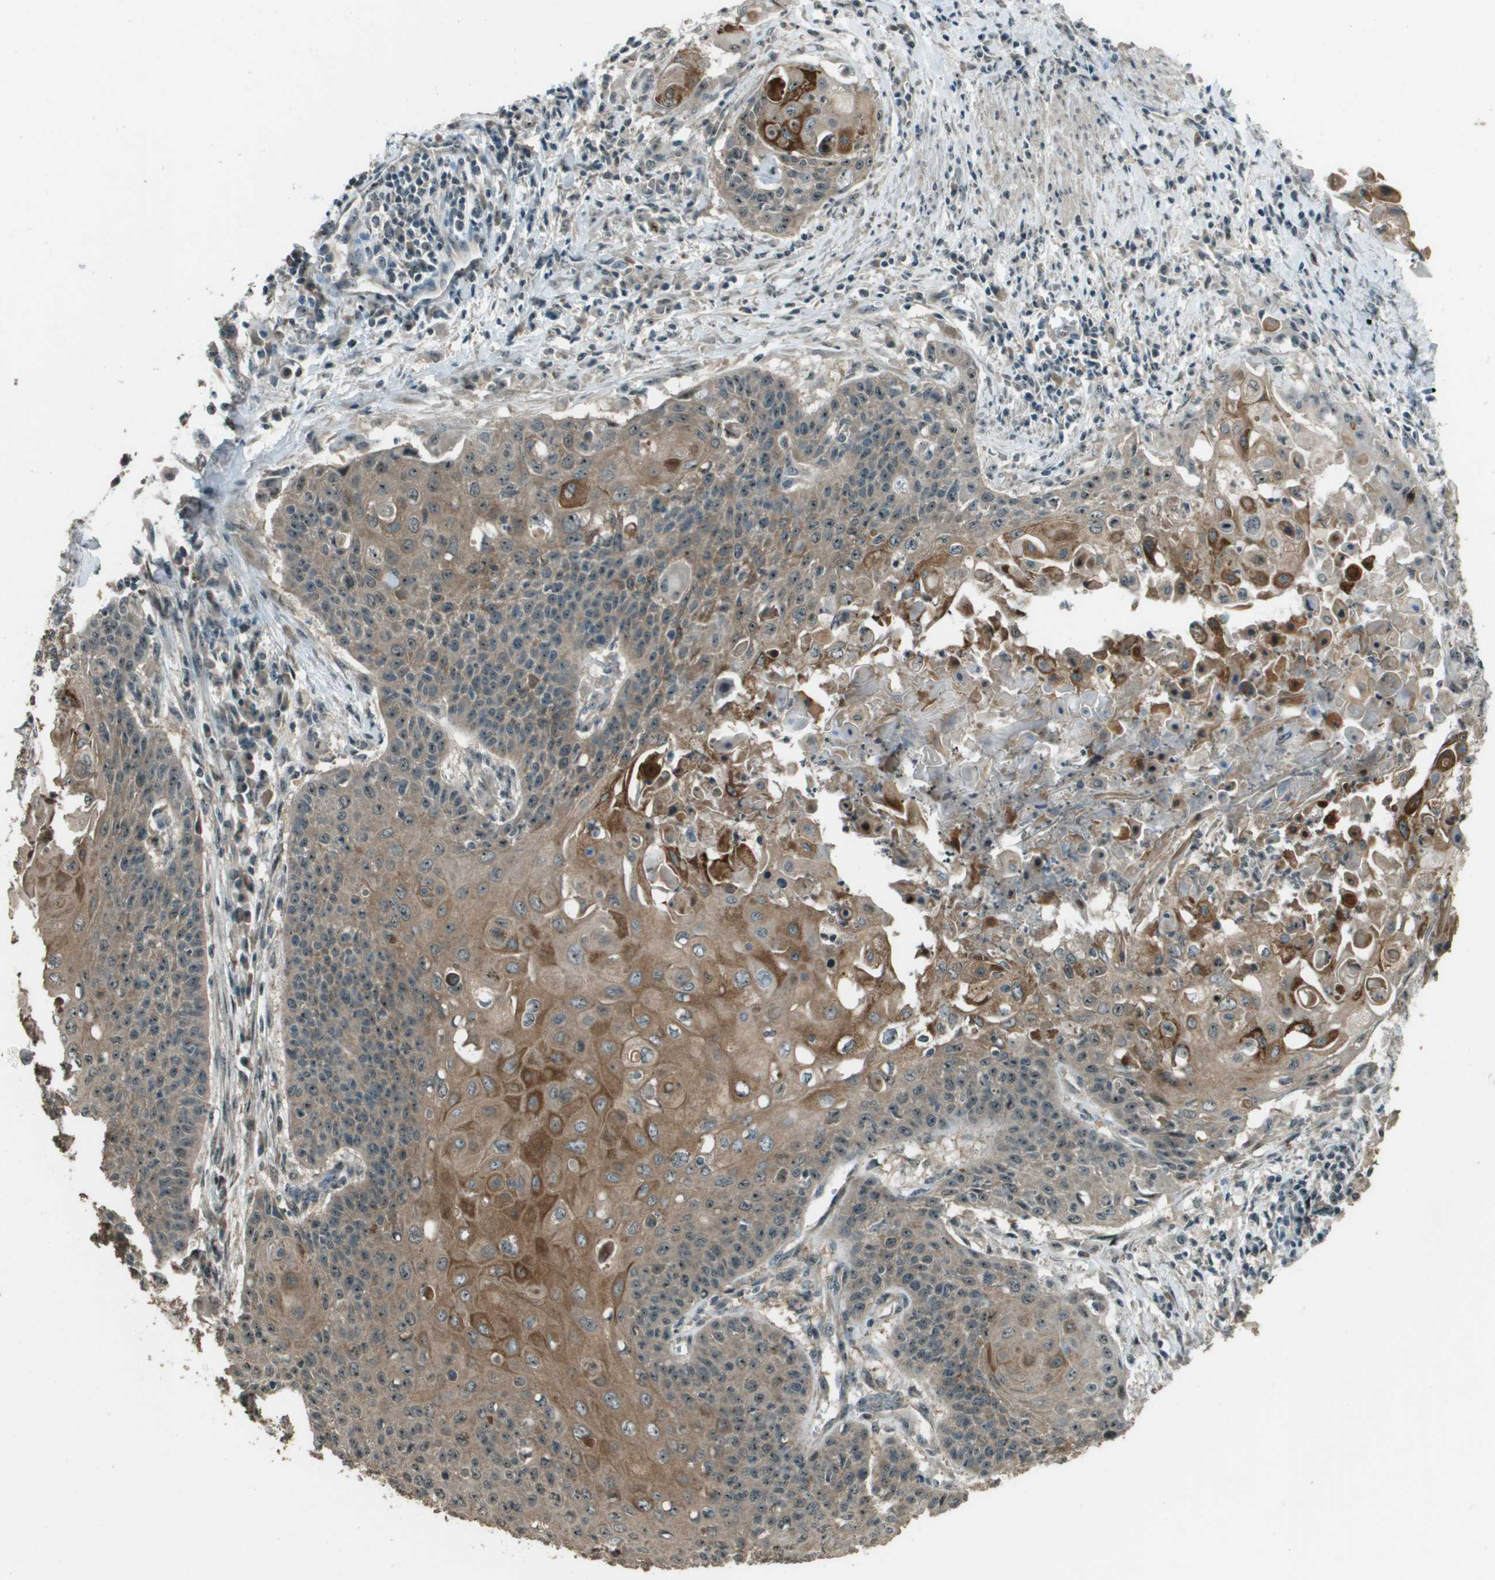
{"staining": {"intensity": "moderate", "quantity": ">75%", "location": "cytoplasmic/membranous"}, "tissue": "cervical cancer", "cell_type": "Tumor cells", "image_type": "cancer", "snomed": [{"axis": "morphology", "description": "Squamous cell carcinoma, NOS"}, {"axis": "topography", "description": "Cervix"}], "caption": "Cervical cancer (squamous cell carcinoma) tissue shows moderate cytoplasmic/membranous staining in approximately >75% of tumor cells", "gene": "SDC3", "patient": {"sex": "female", "age": 39}}